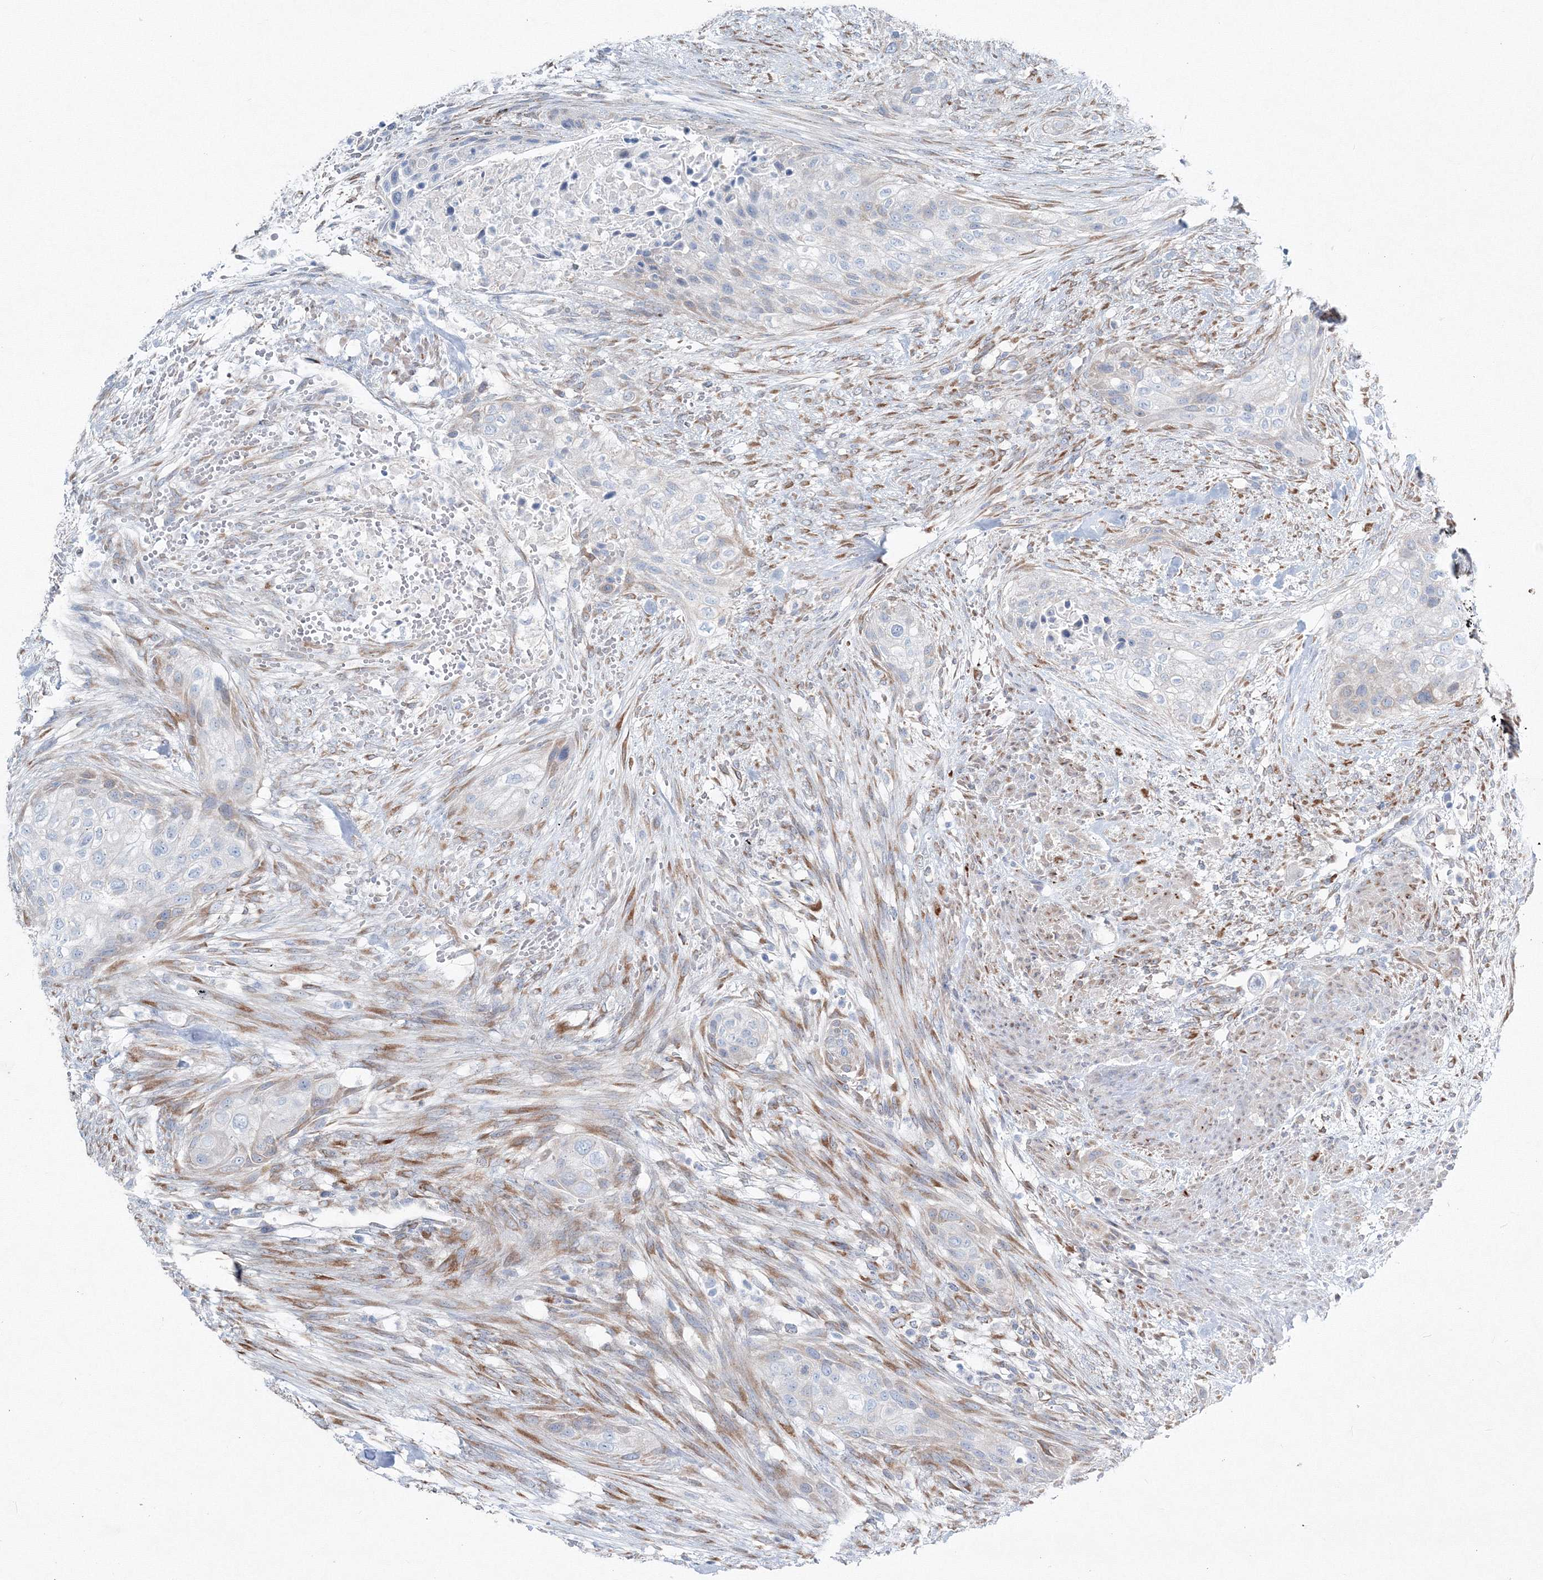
{"staining": {"intensity": "negative", "quantity": "none", "location": "none"}, "tissue": "urothelial cancer", "cell_type": "Tumor cells", "image_type": "cancer", "snomed": [{"axis": "morphology", "description": "Urothelial carcinoma, High grade"}, {"axis": "topography", "description": "Urinary bladder"}], "caption": "Immunohistochemistry (IHC) image of neoplastic tissue: human high-grade urothelial carcinoma stained with DAB (3,3'-diaminobenzidine) exhibits no significant protein expression in tumor cells. (DAB immunohistochemistry, high magnification).", "gene": "RCN1", "patient": {"sex": "male", "age": 35}}